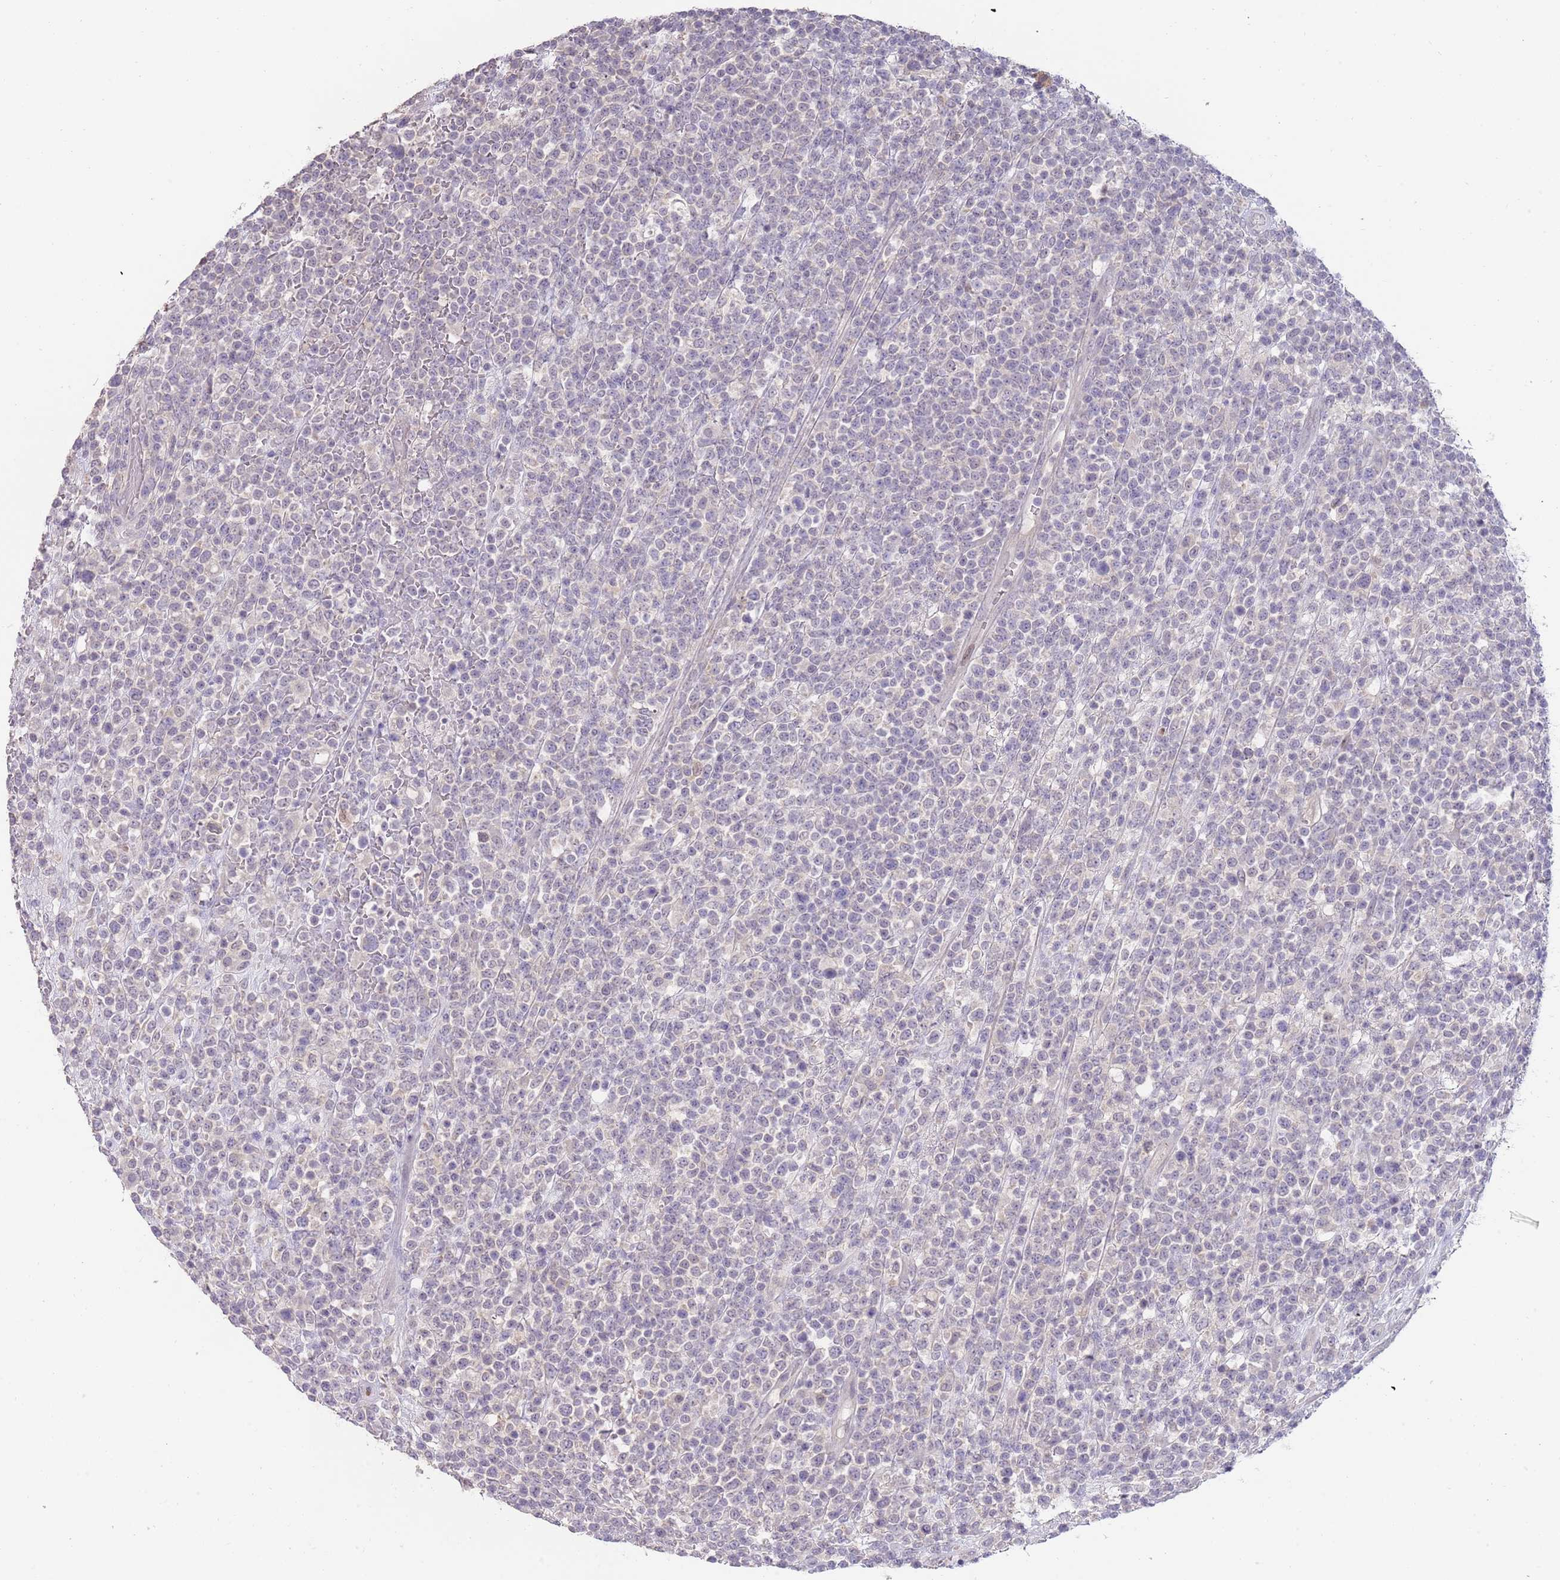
{"staining": {"intensity": "negative", "quantity": "none", "location": "none"}, "tissue": "lymphoma", "cell_type": "Tumor cells", "image_type": "cancer", "snomed": [{"axis": "morphology", "description": "Malignant lymphoma, non-Hodgkin's type, High grade"}, {"axis": "topography", "description": "Colon"}], "caption": "High magnification brightfield microscopy of malignant lymphoma, non-Hodgkin's type (high-grade) stained with DAB (brown) and counterstained with hematoxylin (blue): tumor cells show no significant staining.", "gene": "PIMREG", "patient": {"sex": "female", "age": 53}}